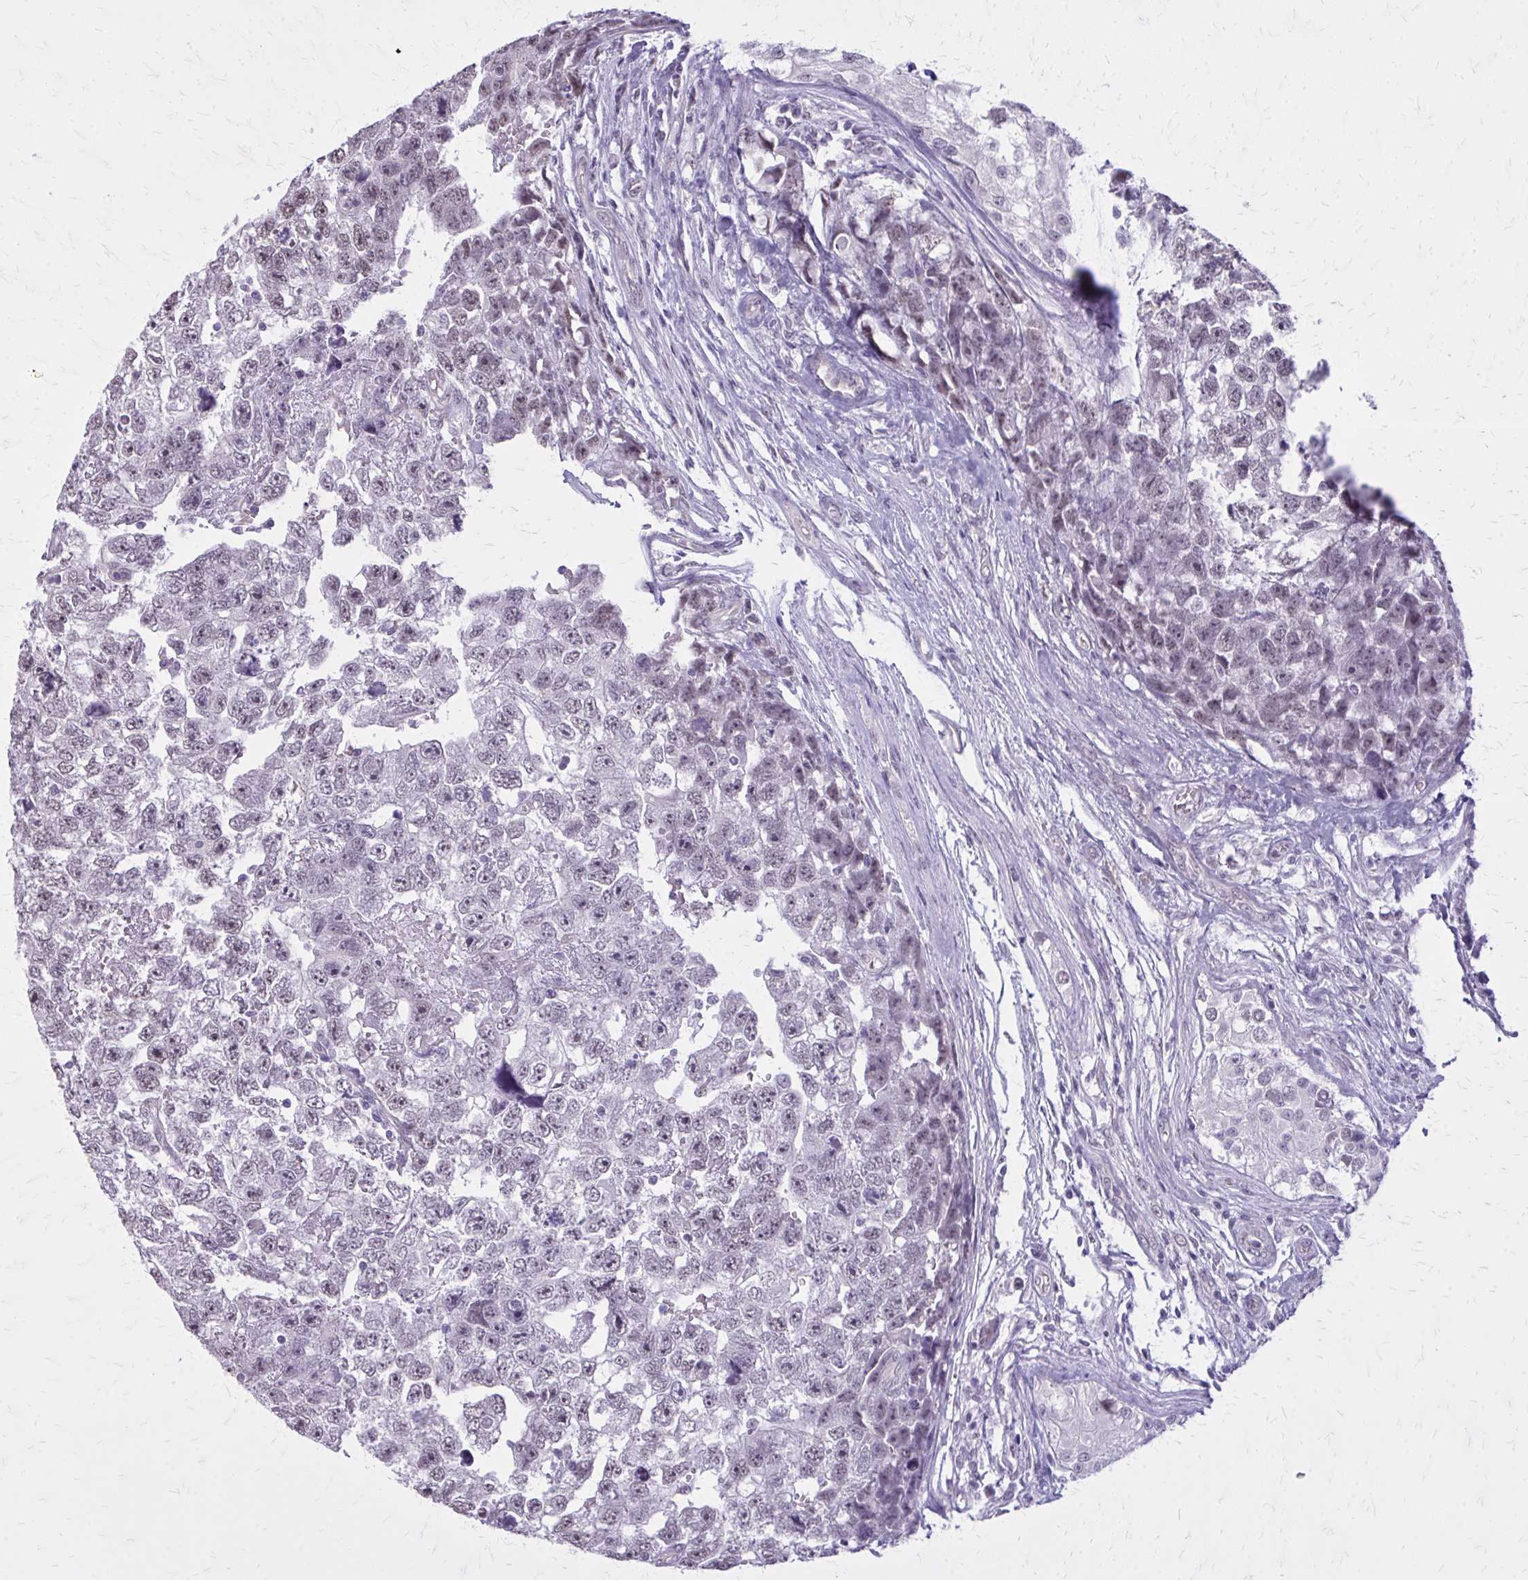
{"staining": {"intensity": "negative", "quantity": "none", "location": "none"}, "tissue": "testis cancer", "cell_type": "Tumor cells", "image_type": "cancer", "snomed": [{"axis": "morphology", "description": "Carcinoma, Embryonal, NOS"}, {"axis": "topography", "description": "Testis"}], "caption": "The micrograph demonstrates no significant expression in tumor cells of testis cancer (embryonal carcinoma).", "gene": "PLCB1", "patient": {"sex": "male", "age": 22}}